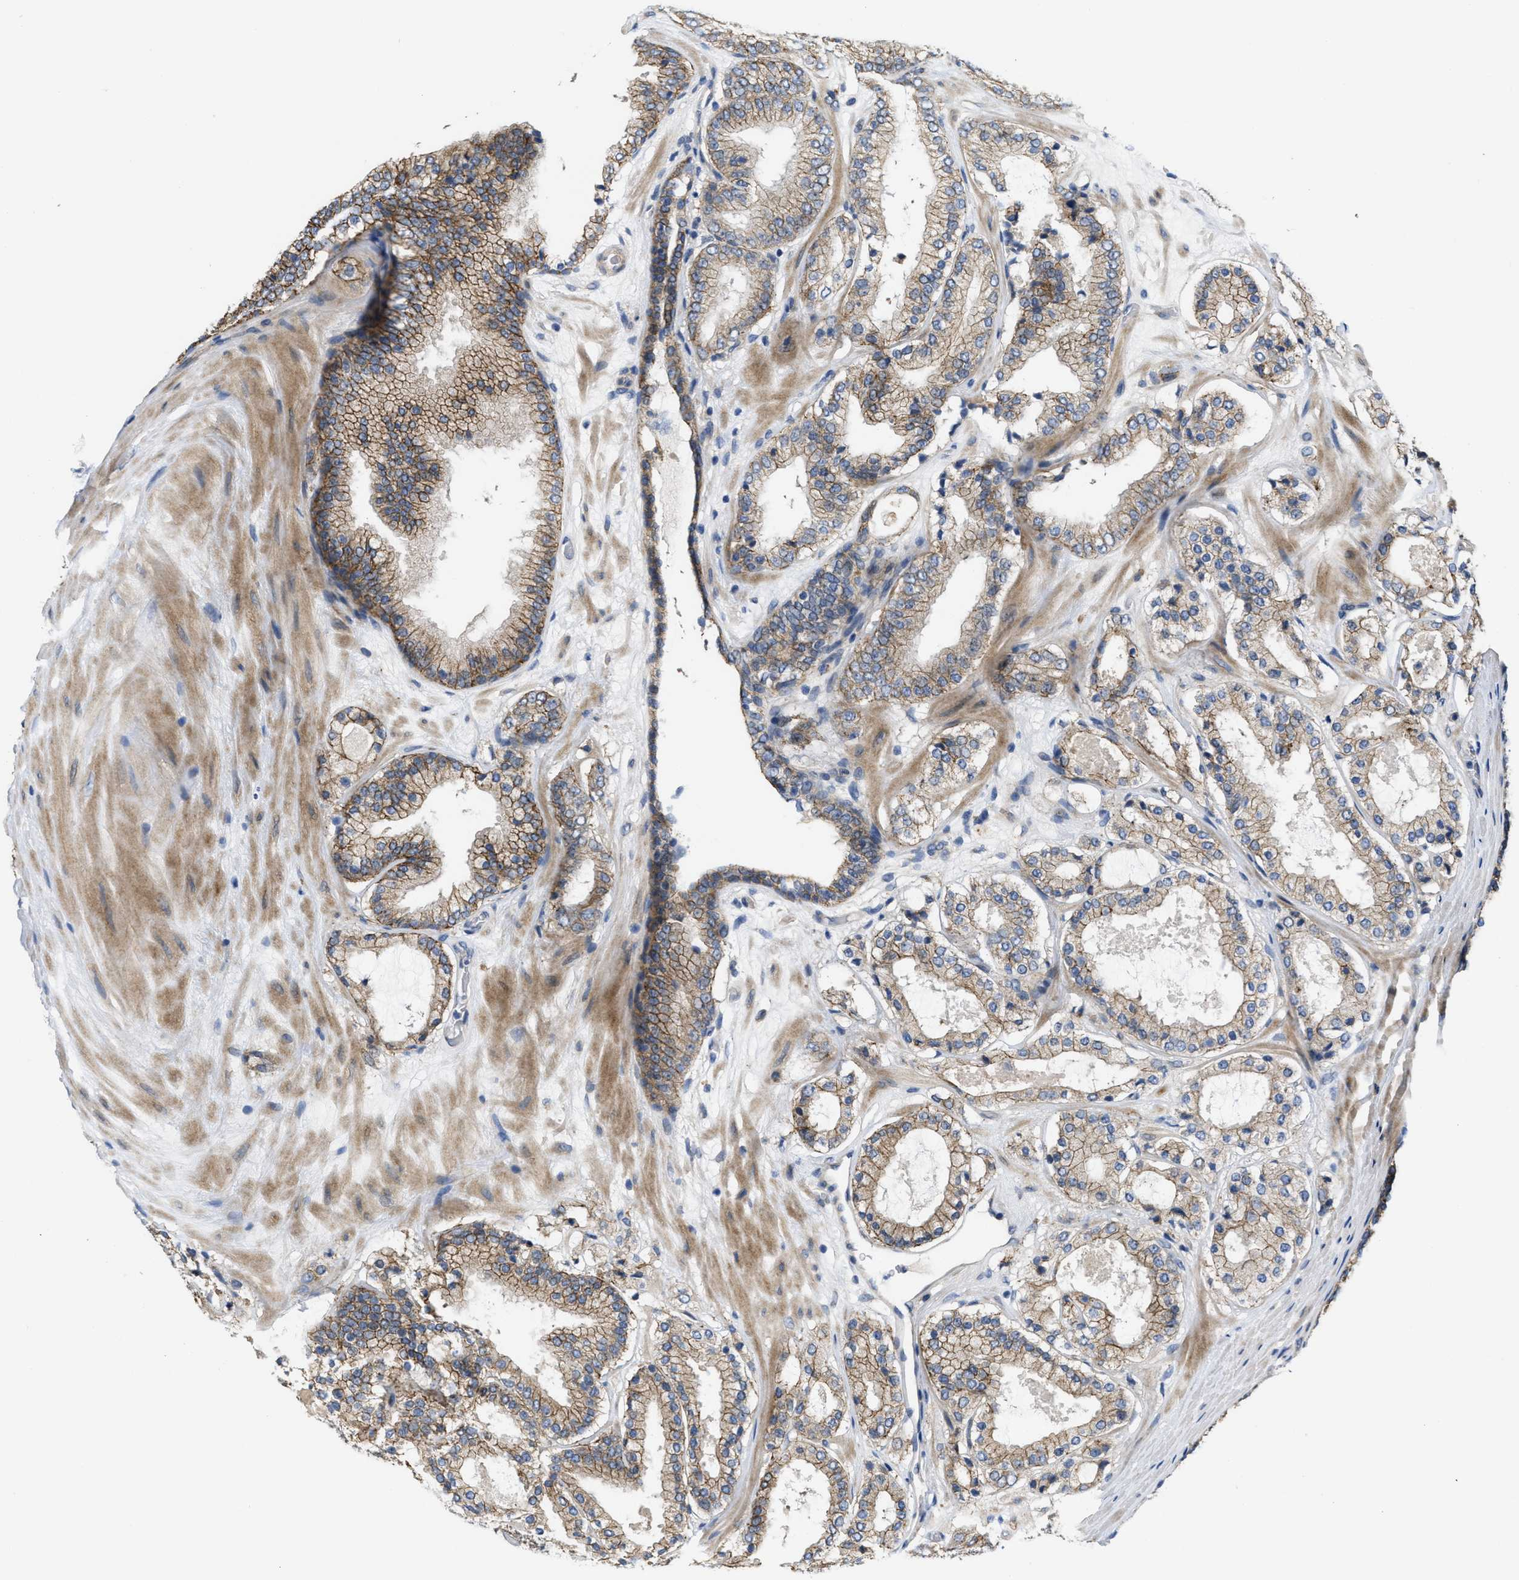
{"staining": {"intensity": "moderate", "quantity": ">75%", "location": "cytoplasmic/membranous"}, "tissue": "prostate cancer", "cell_type": "Tumor cells", "image_type": "cancer", "snomed": [{"axis": "morphology", "description": "Adenocarcinoma, High grade"}, {"axis": "topography", "description": "Prostate"}], "caption": "The micrograph exhibits immunohistochemical staining of prostate cancer (high-grade adenocarcinoma). There is moderate cytoplasmic/membranous positivity is present in approximately >75% of tumor cells.", "gene": "CDPF1", "patient": {"sex": "male", "age": 65}}